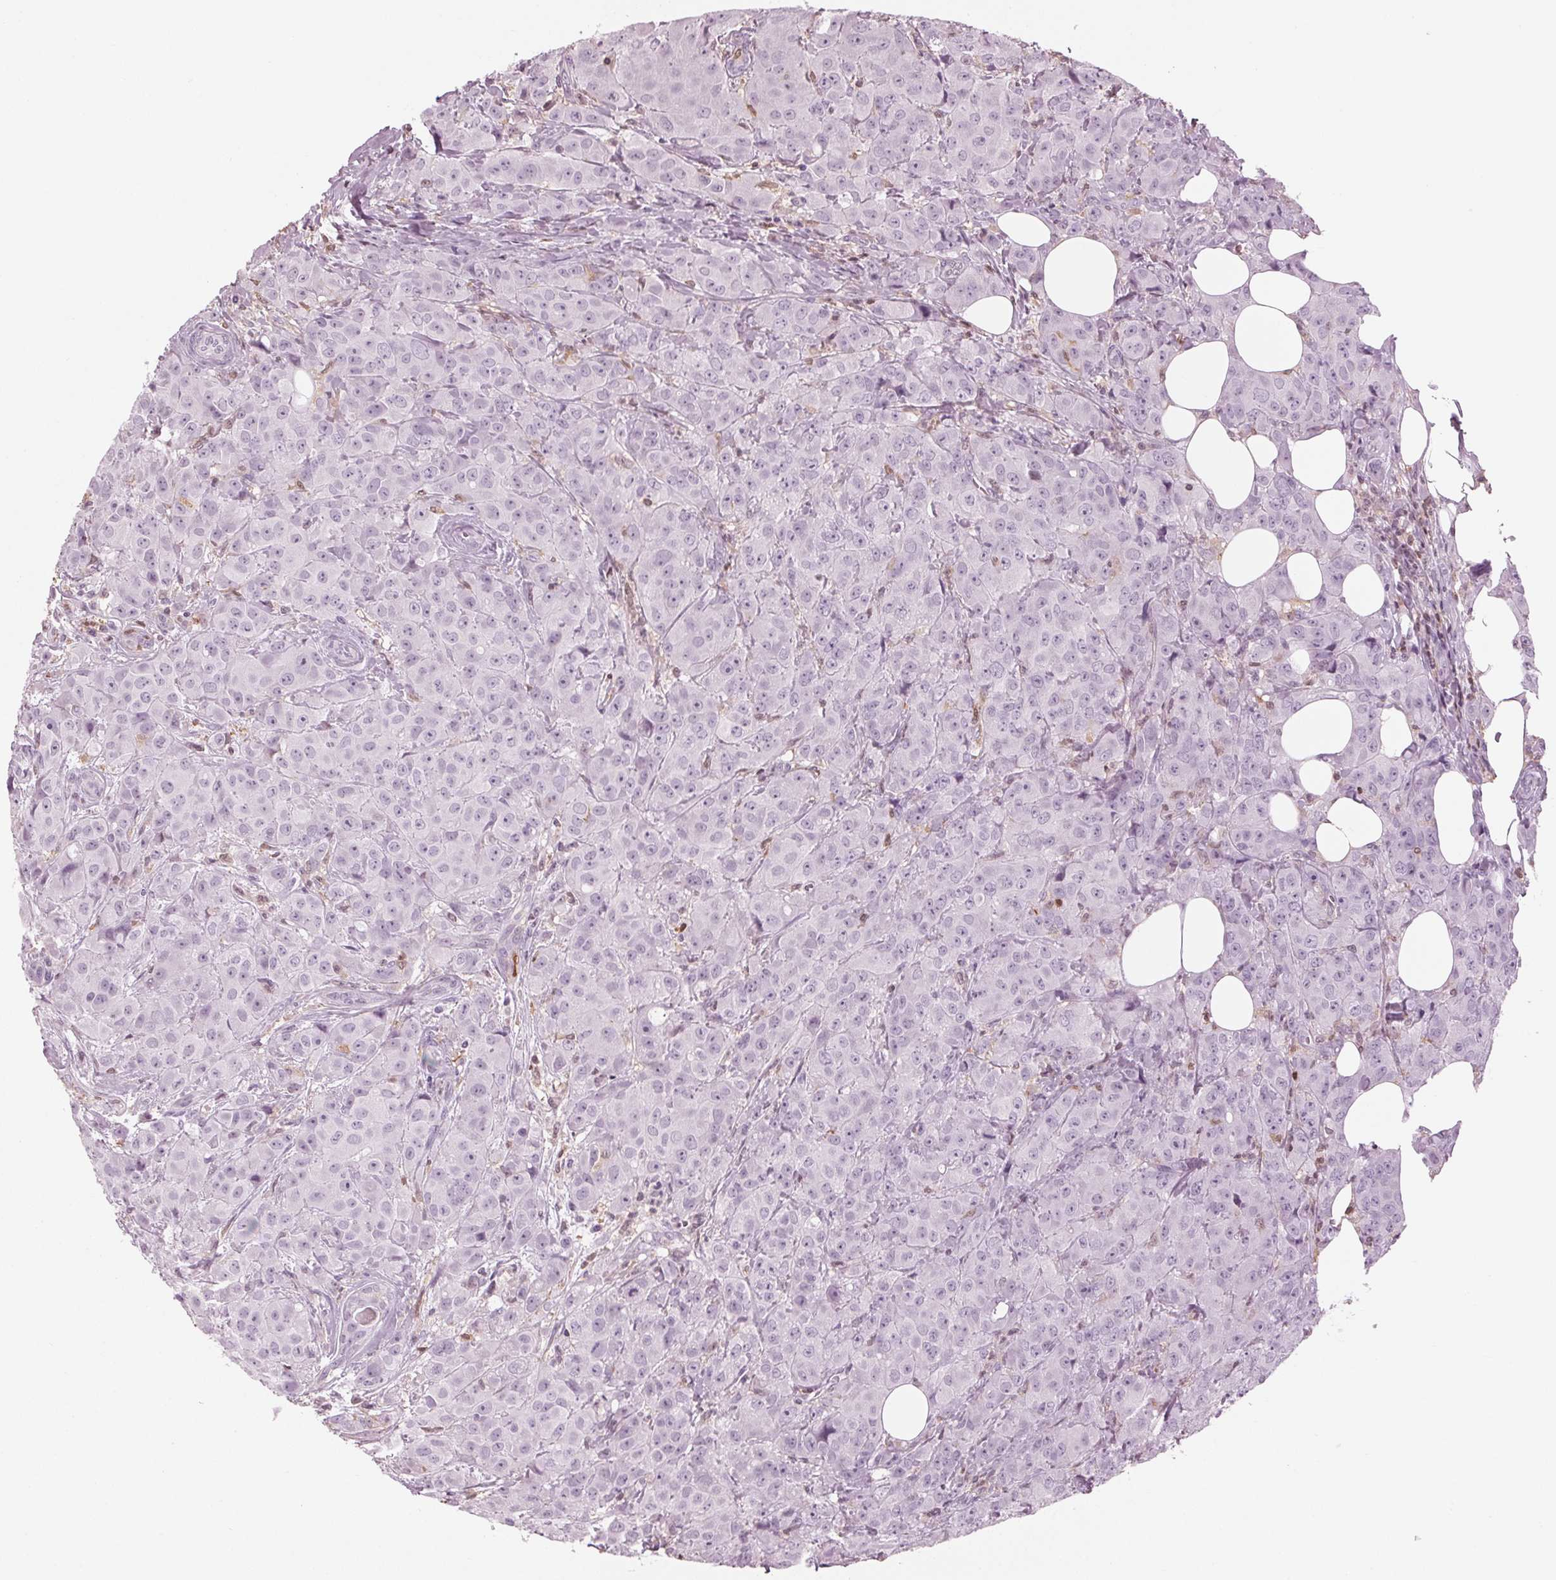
{"staining": {"intensity": "negative", "quantity": "none", "location": "none"}, "tissue": "breast cancer", "cell_type": "Tumor cells", "image_type": "cancer", "snomed": [{"axis": "morphology", "description": "Normal tissue, NOS"}, {"axis": "morphology", "description": "Duct carcinoma"}, {"axis": "topography", "description": "Breast"}], "caption": "Protein analysis of breast cancer reveals no significant expression in tumor cells.", "gene": "BTLA", "patient": {"sex": "female", "age": 43}}